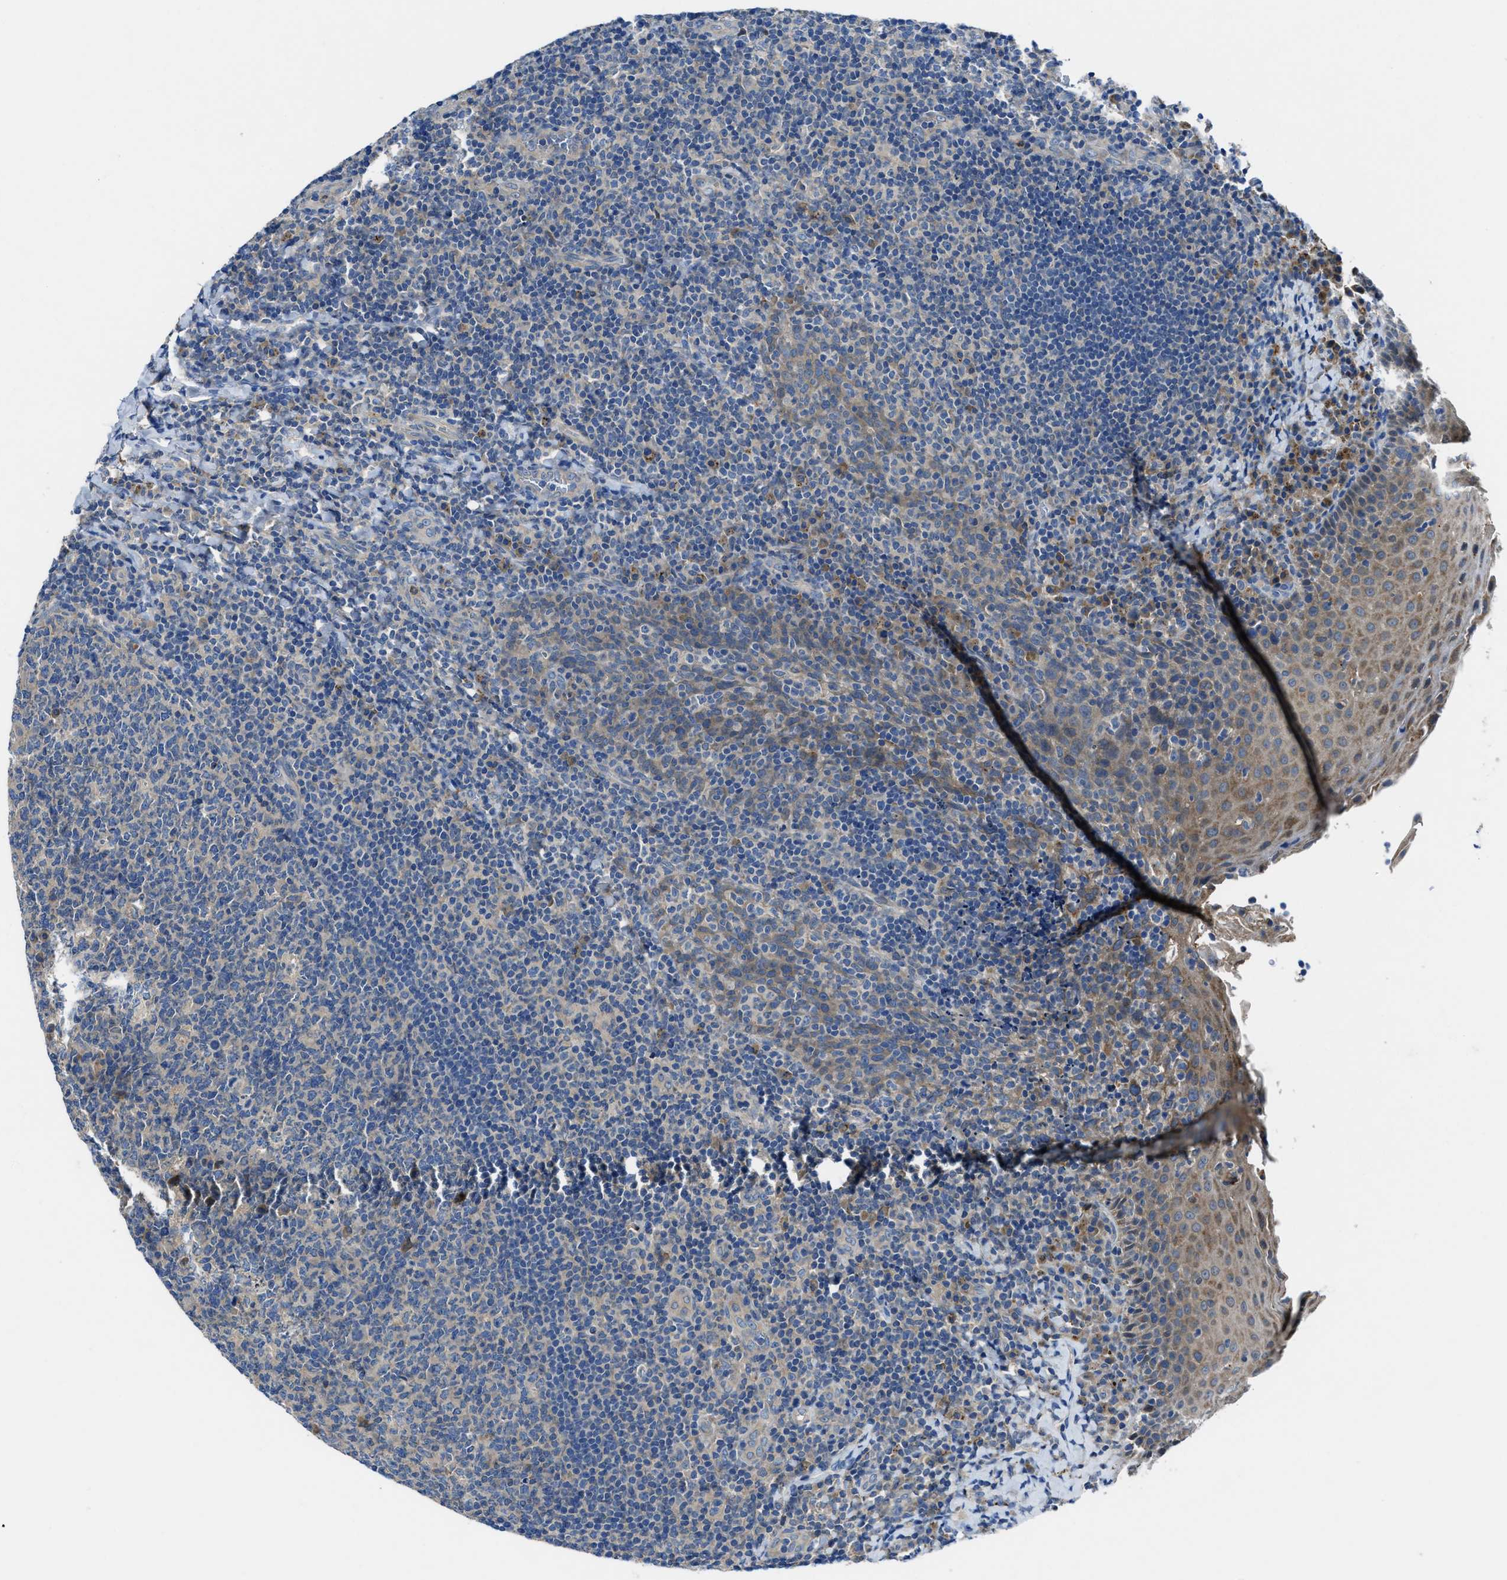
{"staining": {"intensity": "moderate", "quantity": "<25%", "location": "cytoplasmic/membranous"}, "tissue": "tonsil", "cell_type": "Germinal center cells", "image_type": "normal", "snomed": [{"axis": "morphology", "description": "Normal tissue, NOS"}, {"axis": "topography", "description": "Tonsil"}], "caption": "A brown stain shows moderate cytoplasmic/membranous staining of a protein in germinal center cells of normal human tonsil.", "gene": "MAP3K20", "patient": {"sex": "male", "age": 17}}